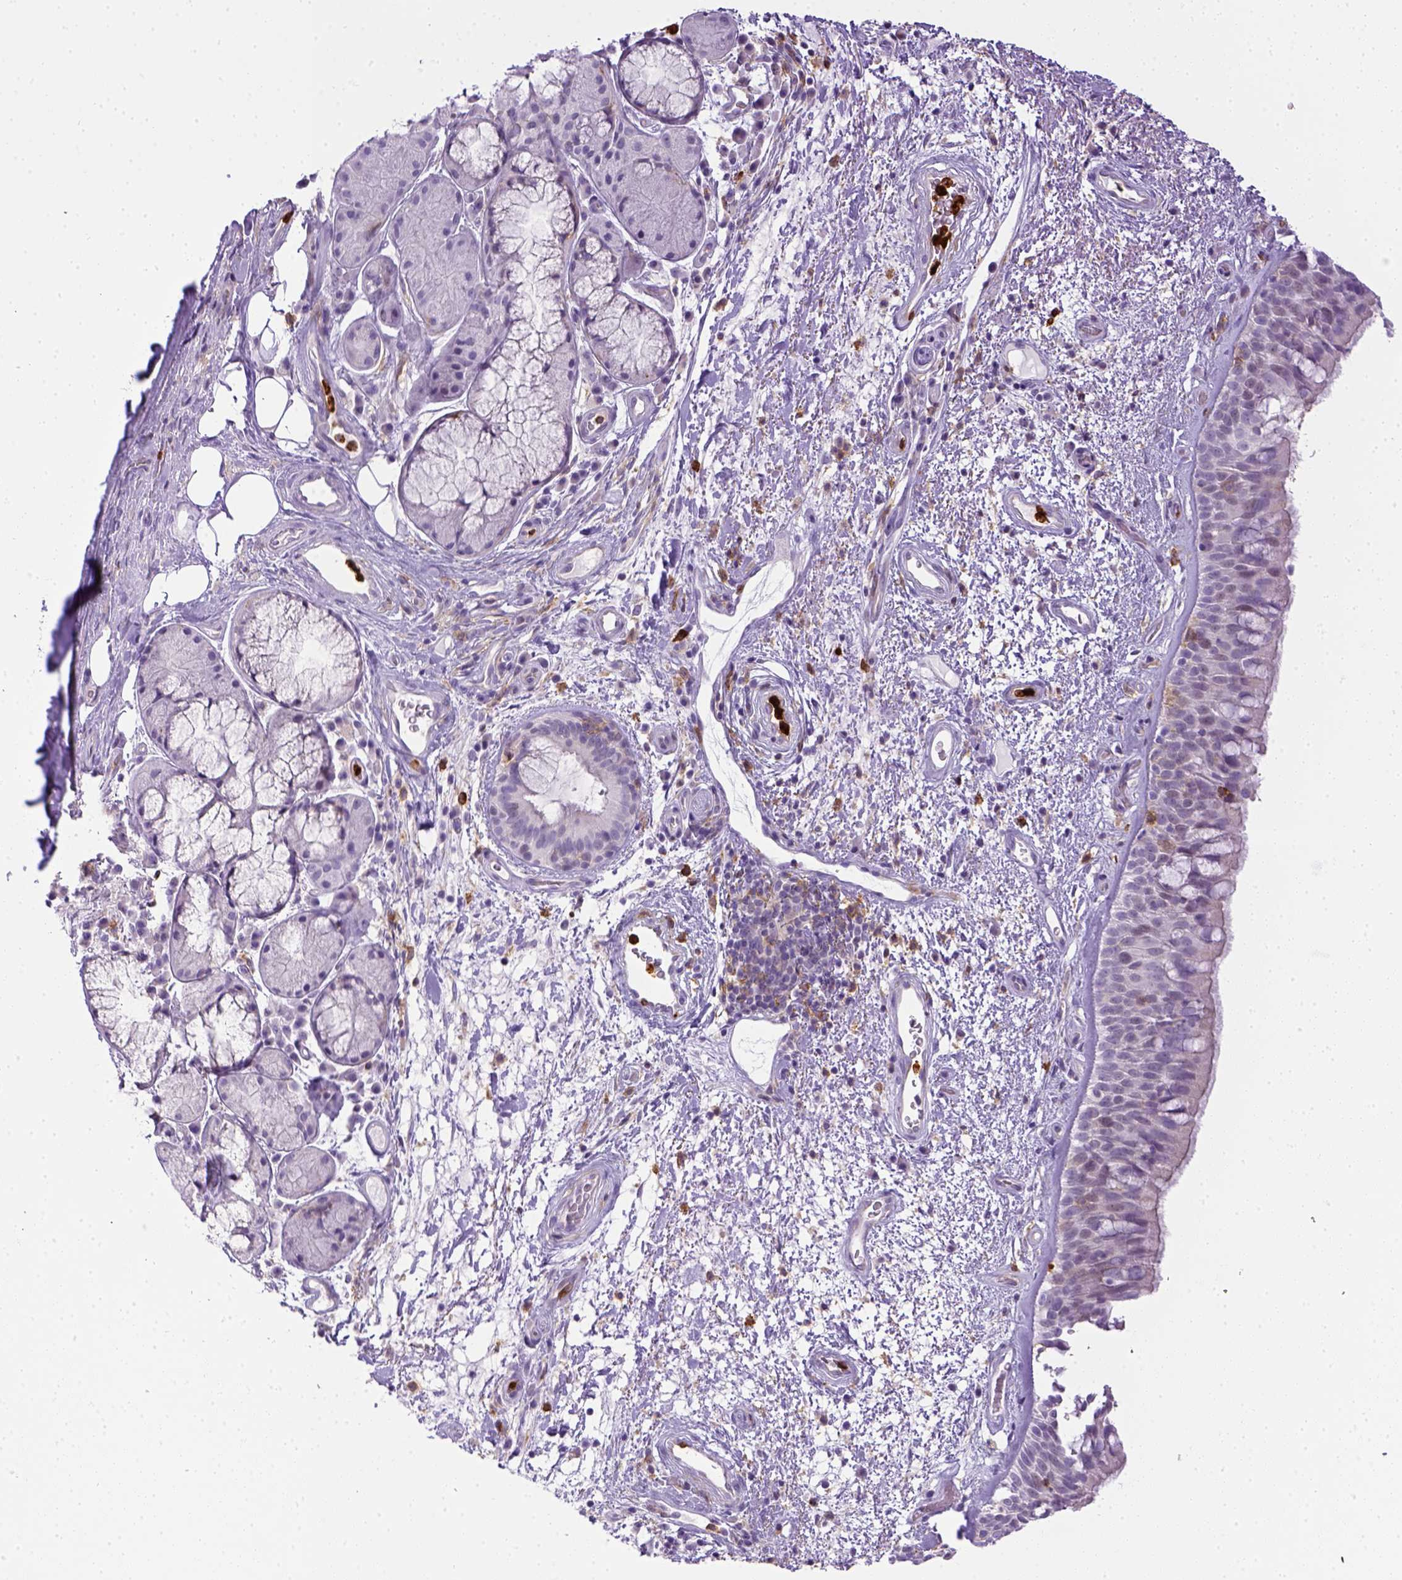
{"staining": {"intensity": "negative", "quantity": "none", "location": "none"}, "tissue": "bronchus", "cell_type": "Respiratory epithelial cells", "image_type": "normal", "snomed": [{"axis": "morphology", "description": "Normal tissue, NOS"}, {"axis": "topography", "description": "Bronchus"}], "caption": "The histopathology image exhibits no significant staining in respiratory epithelial cells of bronchus.", "gene": "ITGAM", "patient": {"sex": "male", "age": 48}}